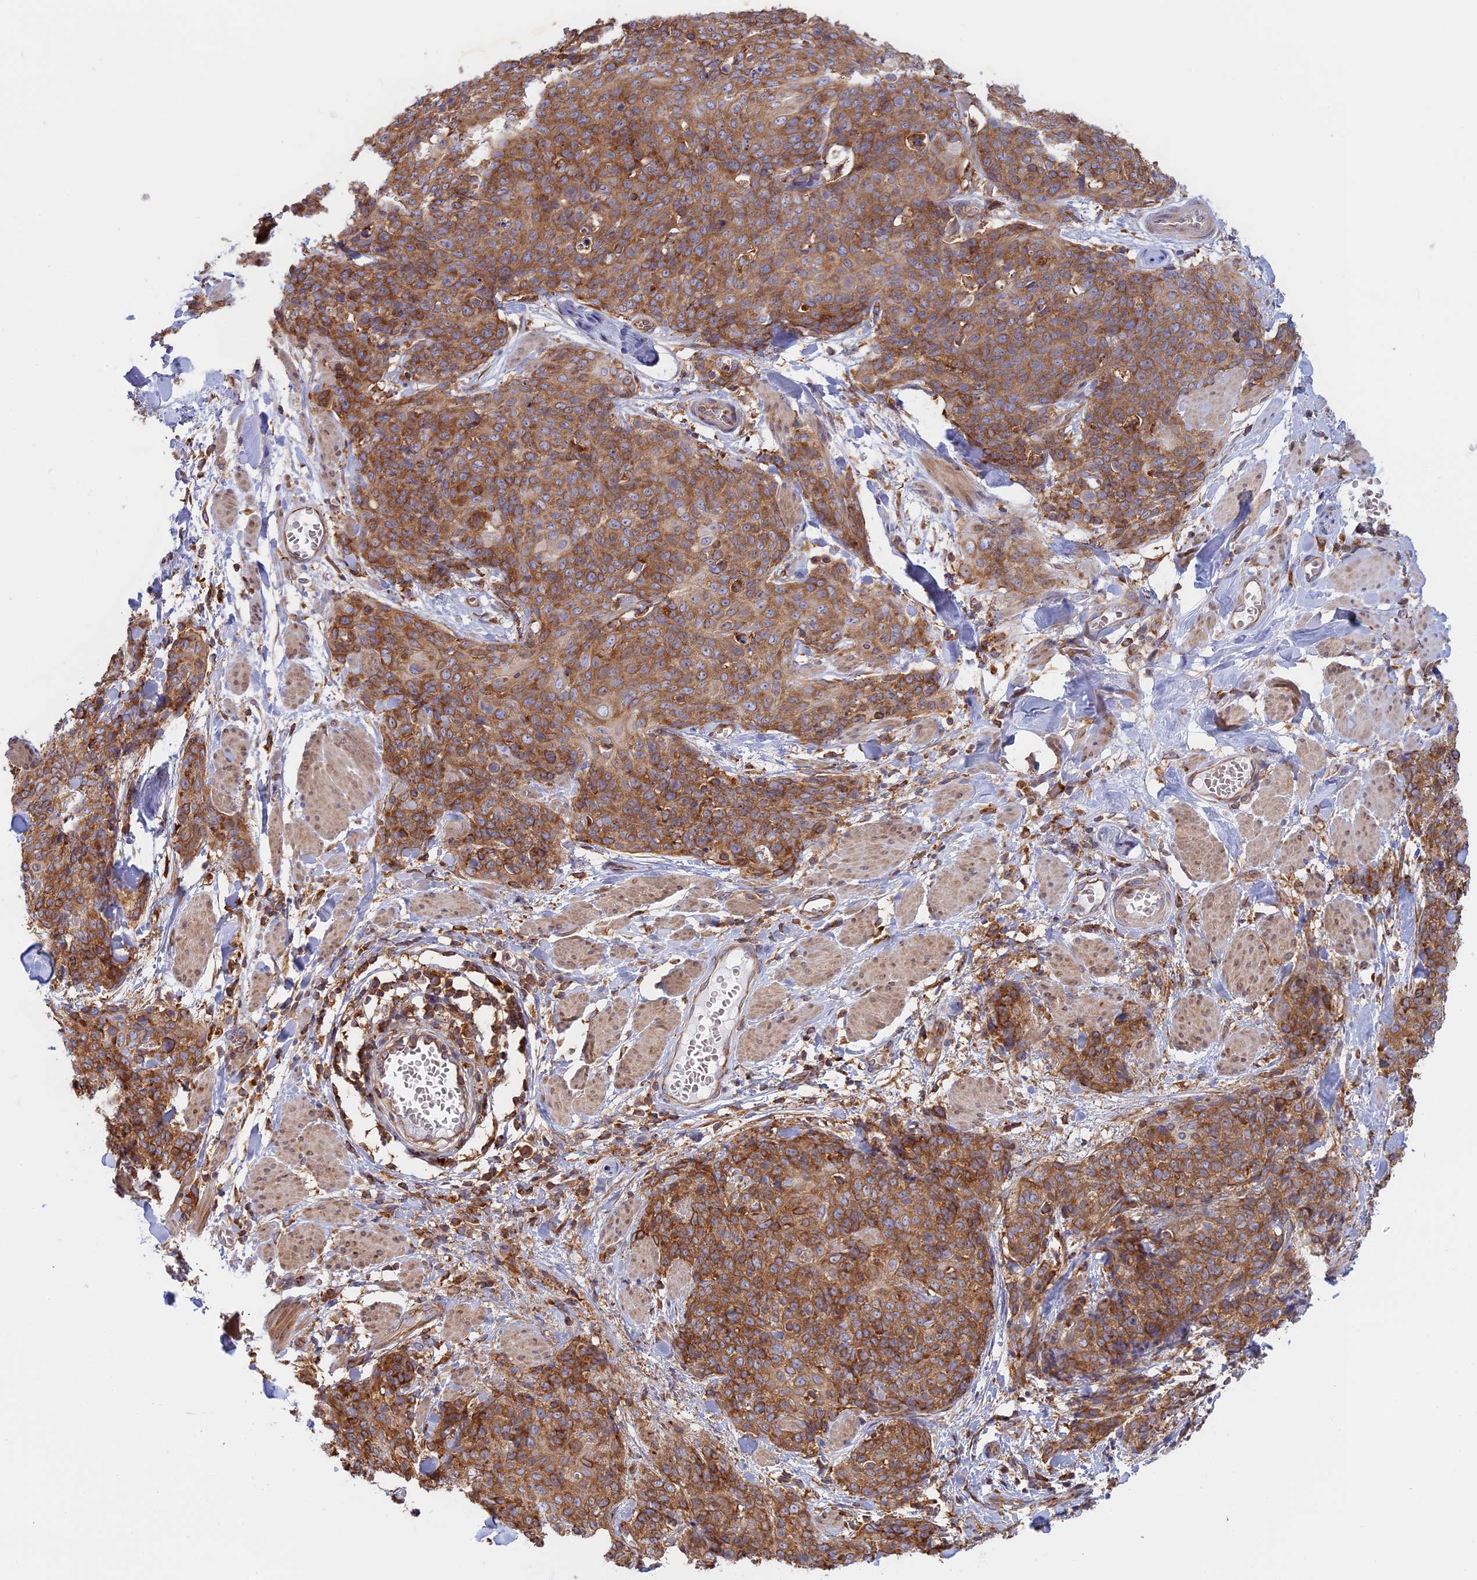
{"staining": {"intensity": "moderate", "quantity": ">75%", "location": "cytoplasmic/membranous"}, "tissue": "skin cancer", "cell_type": "Tumor cells", "image_type": "cancer", "snomed": [{"axis": "morphology", "description": "Squamous cell carcinoma, NOS"}, {"axis": "topography", "description": "Skin"}, {"axis": "topography", "description": "Vulva"}], "caption": "This micrograph shows immunohistochemistry (IHC) staining of human skin cancer, with medium moderate cytoplasmic/membranous expression in about >75% of tumor cells.", "gene": "GMIP", "patient": {"sex": "female", "age": 85}}